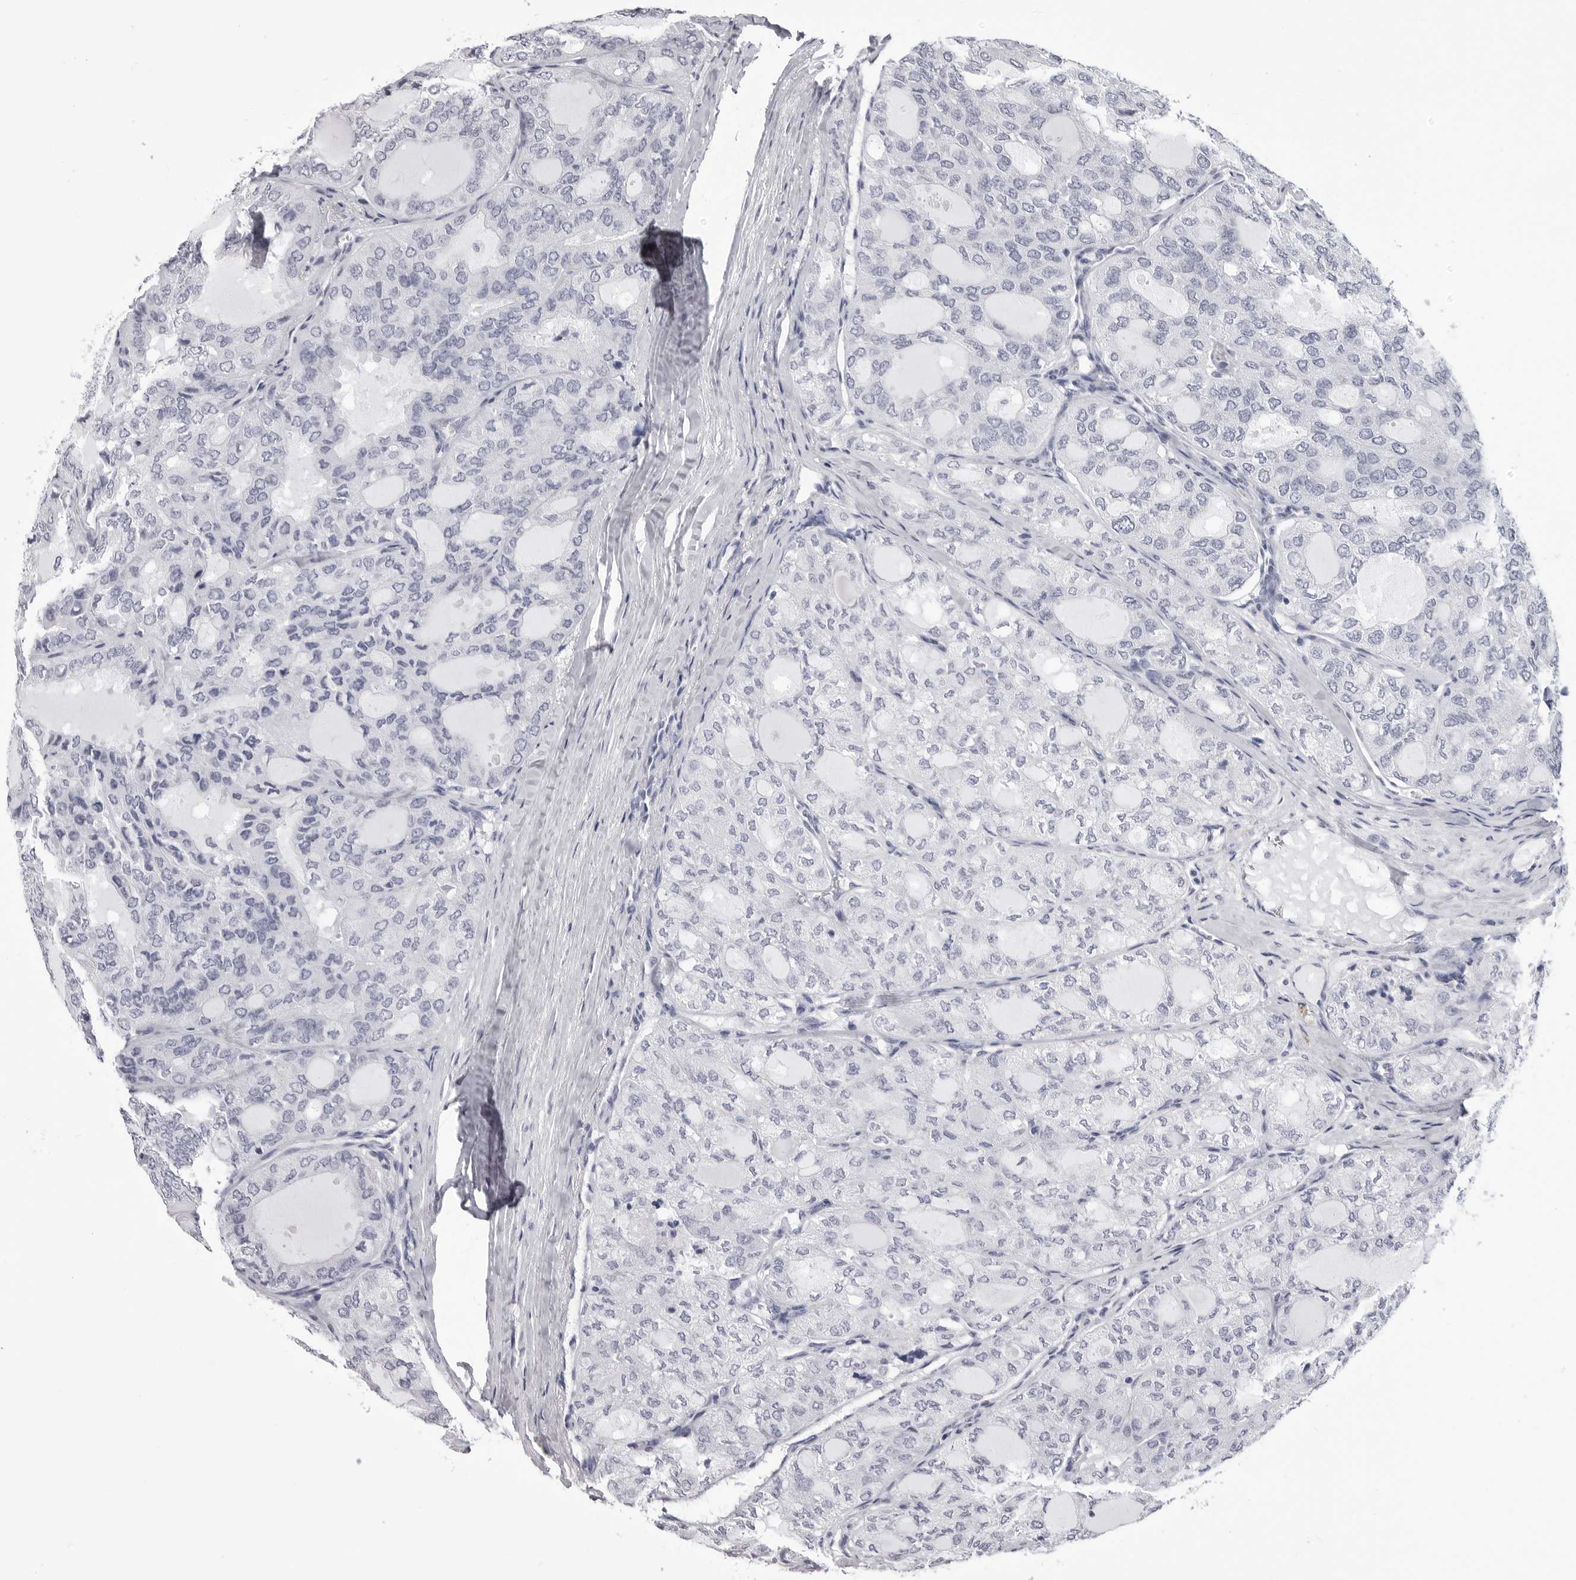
{"staining": {"intensity": "negative", "quantity": "none", "location": "none"}, "tissue": "thyroid cancer", "cell_type": "Tumor cells", "image_type": "cancer", "snomed": [{"axis": "morphology", "description": "Follicular adenoma carcinoma, NOS"}, {"axis": "topography", "description": "Thyroid gland"}], "caption": "Tumor cells are negative for protein expression in human thyroid cancer (follicular adenoma carcinoma). (Brightfield microscopy of DAB (3,3'-diaminobenzidine) IHC at high magnification).", "gene": "LGALS4", "patient": {"sex": "male", "age": 75}}